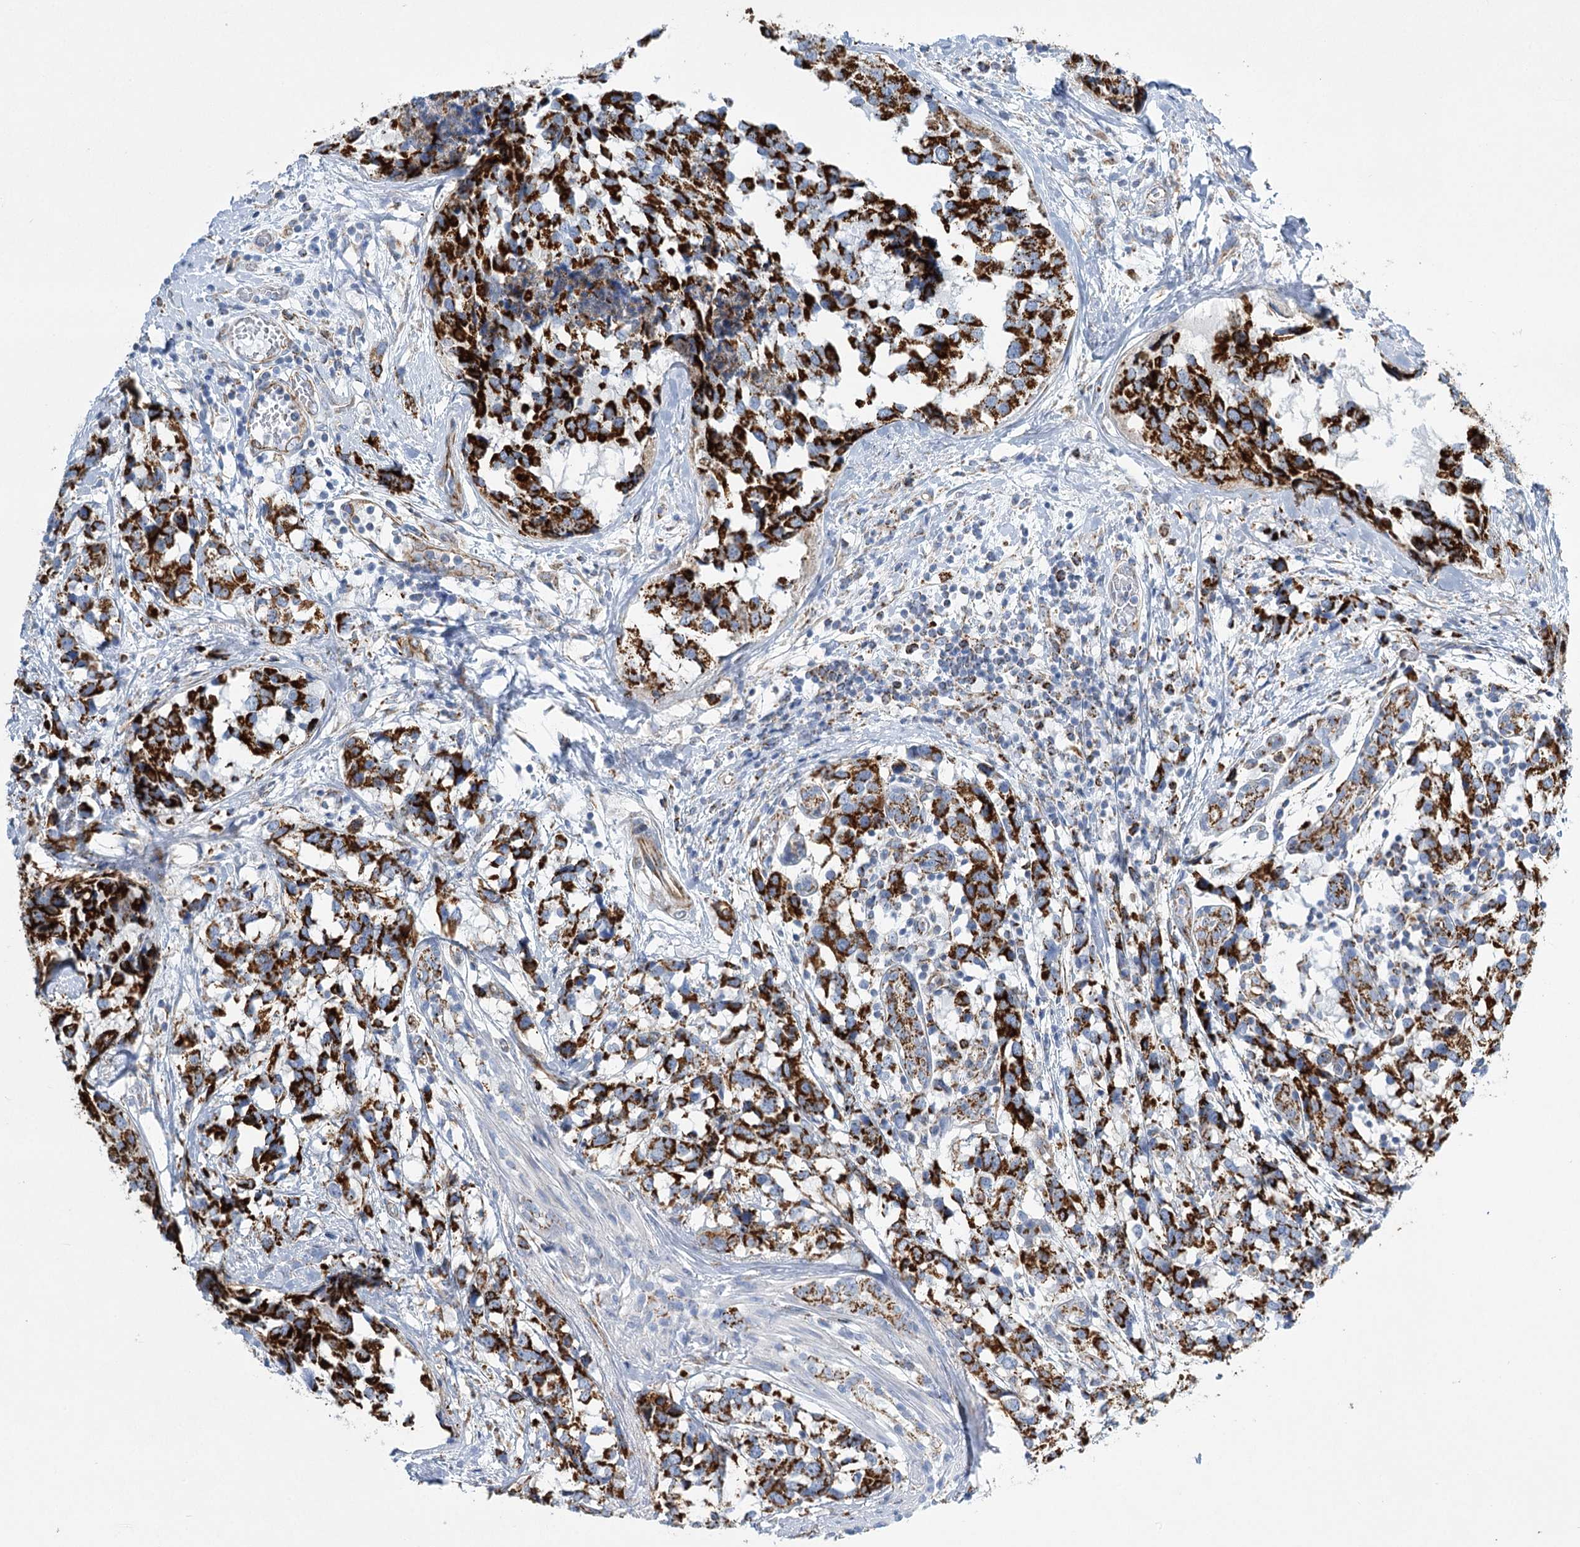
{"staining": {"intensity": "strong", "quantity": ">75%", "location": "cytoplasmic/membranous"}, "tissue": "breast cancer", "cell_type": "Tumor cells", "image_type": "cancer", "snomed": [{"axis": "morphology", "description": "Lobular carcinoma"}, {"axis": "topography", "description": "Breast"}], "caption": "Lobular carcinoma (breast) stained with DAB (3,3'-diaminobenzidine) IHC shows high levels of strong cytoplasmic/membranous expression in approximately >75% of tumor cells.", "gene": "DHTKD1", "patient": {"sex": "female", "age": 59}}